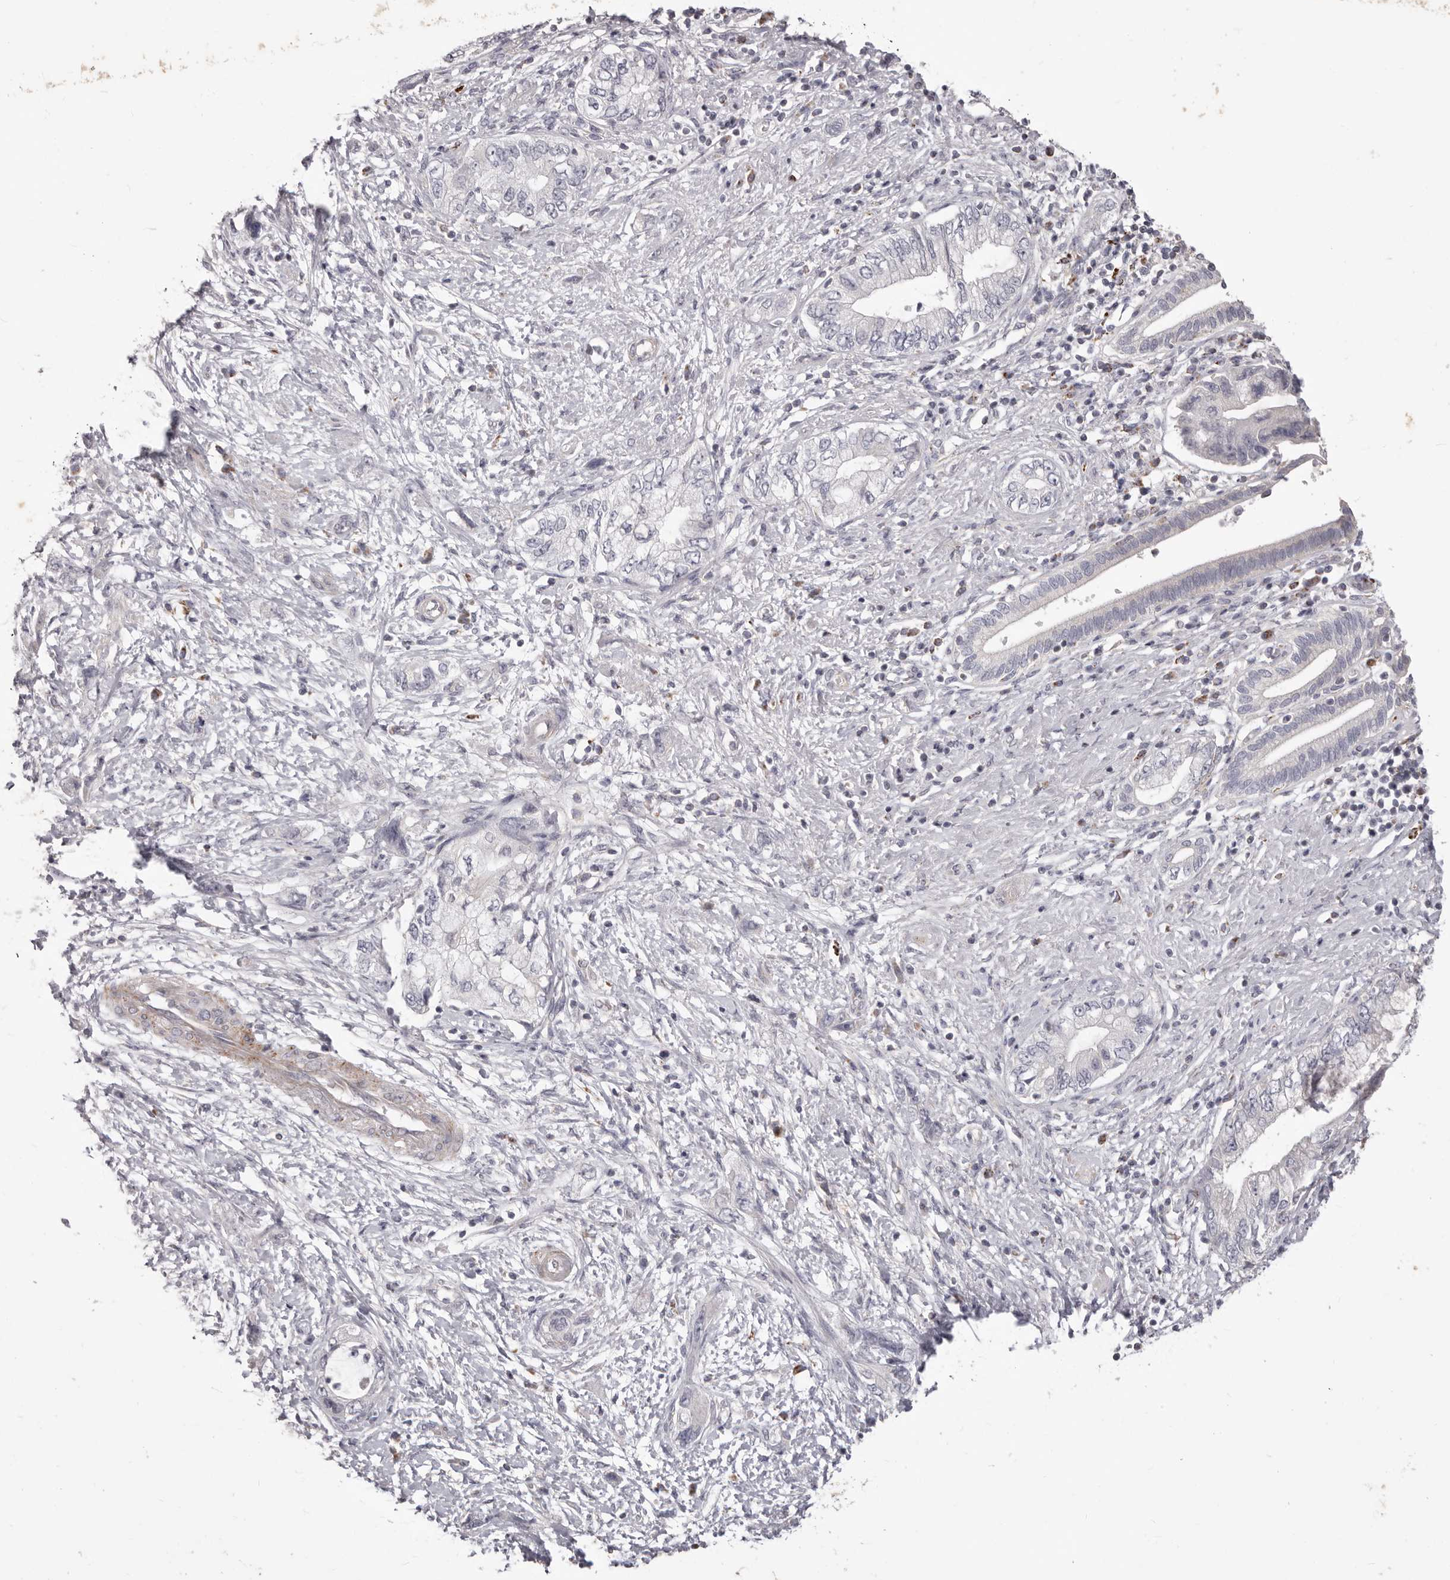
{"staining": {"intensity": "negative", "quantity": "none", "location": "none"}, "tissue": "pancreatic cancer", "cell_type": "Tumor cells", "image_type": "cancer", "snomed": [{"axis": "morphology", "description": "Adenocarcinoma, NOS"}, {"axis": "topography", "description": "Pancreas"}], "caption": "Image shows no significant protein positivity in tumor cells of pancreatic cancer (adenocarcinoma).", "gene": "PRMT2", "patient": {"sex": "female", "age": 73}}